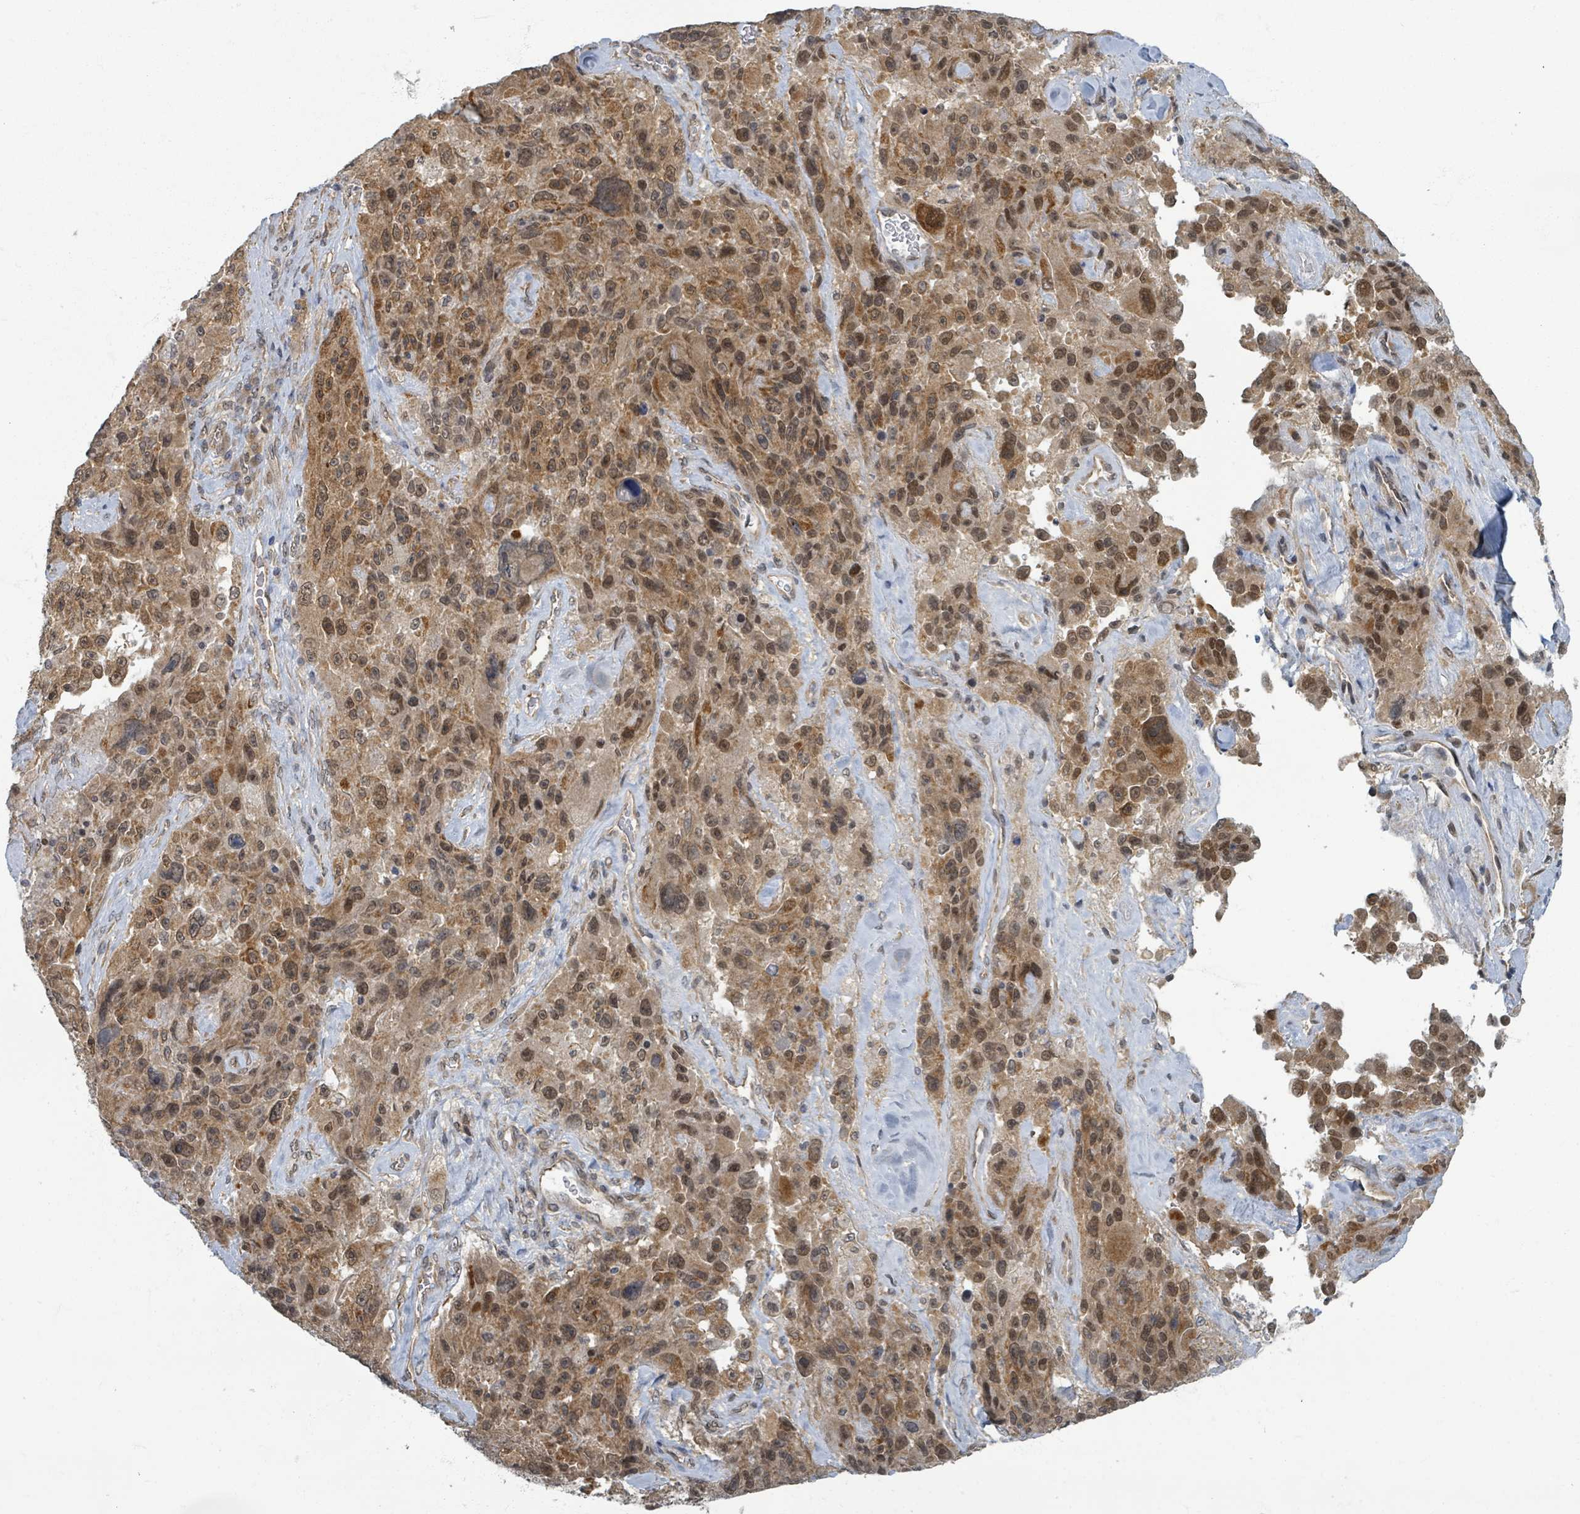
{"staining": {"intensity": "moderate", "quantity": ">75%", "location": "cytoplasmic/membranous,nuclear"}, "tissue": "melanoma", "cell_type": "Tumor cells", "image_type": "cancer", "snomed": [{"axis": "morphology", "description": "Malignant melanoma, Metastatic site"}, {"axis": "topography", "description": "Lymph node"}], "caption": "DAB immunohistochemical staining of melanoma exhibits moderate cytoplasmic/membranous and nuclear protein positivity in approximately >75% of tumor cells.", "gene": "INTS15", "patient": {"sex": "male", "age": 62}}